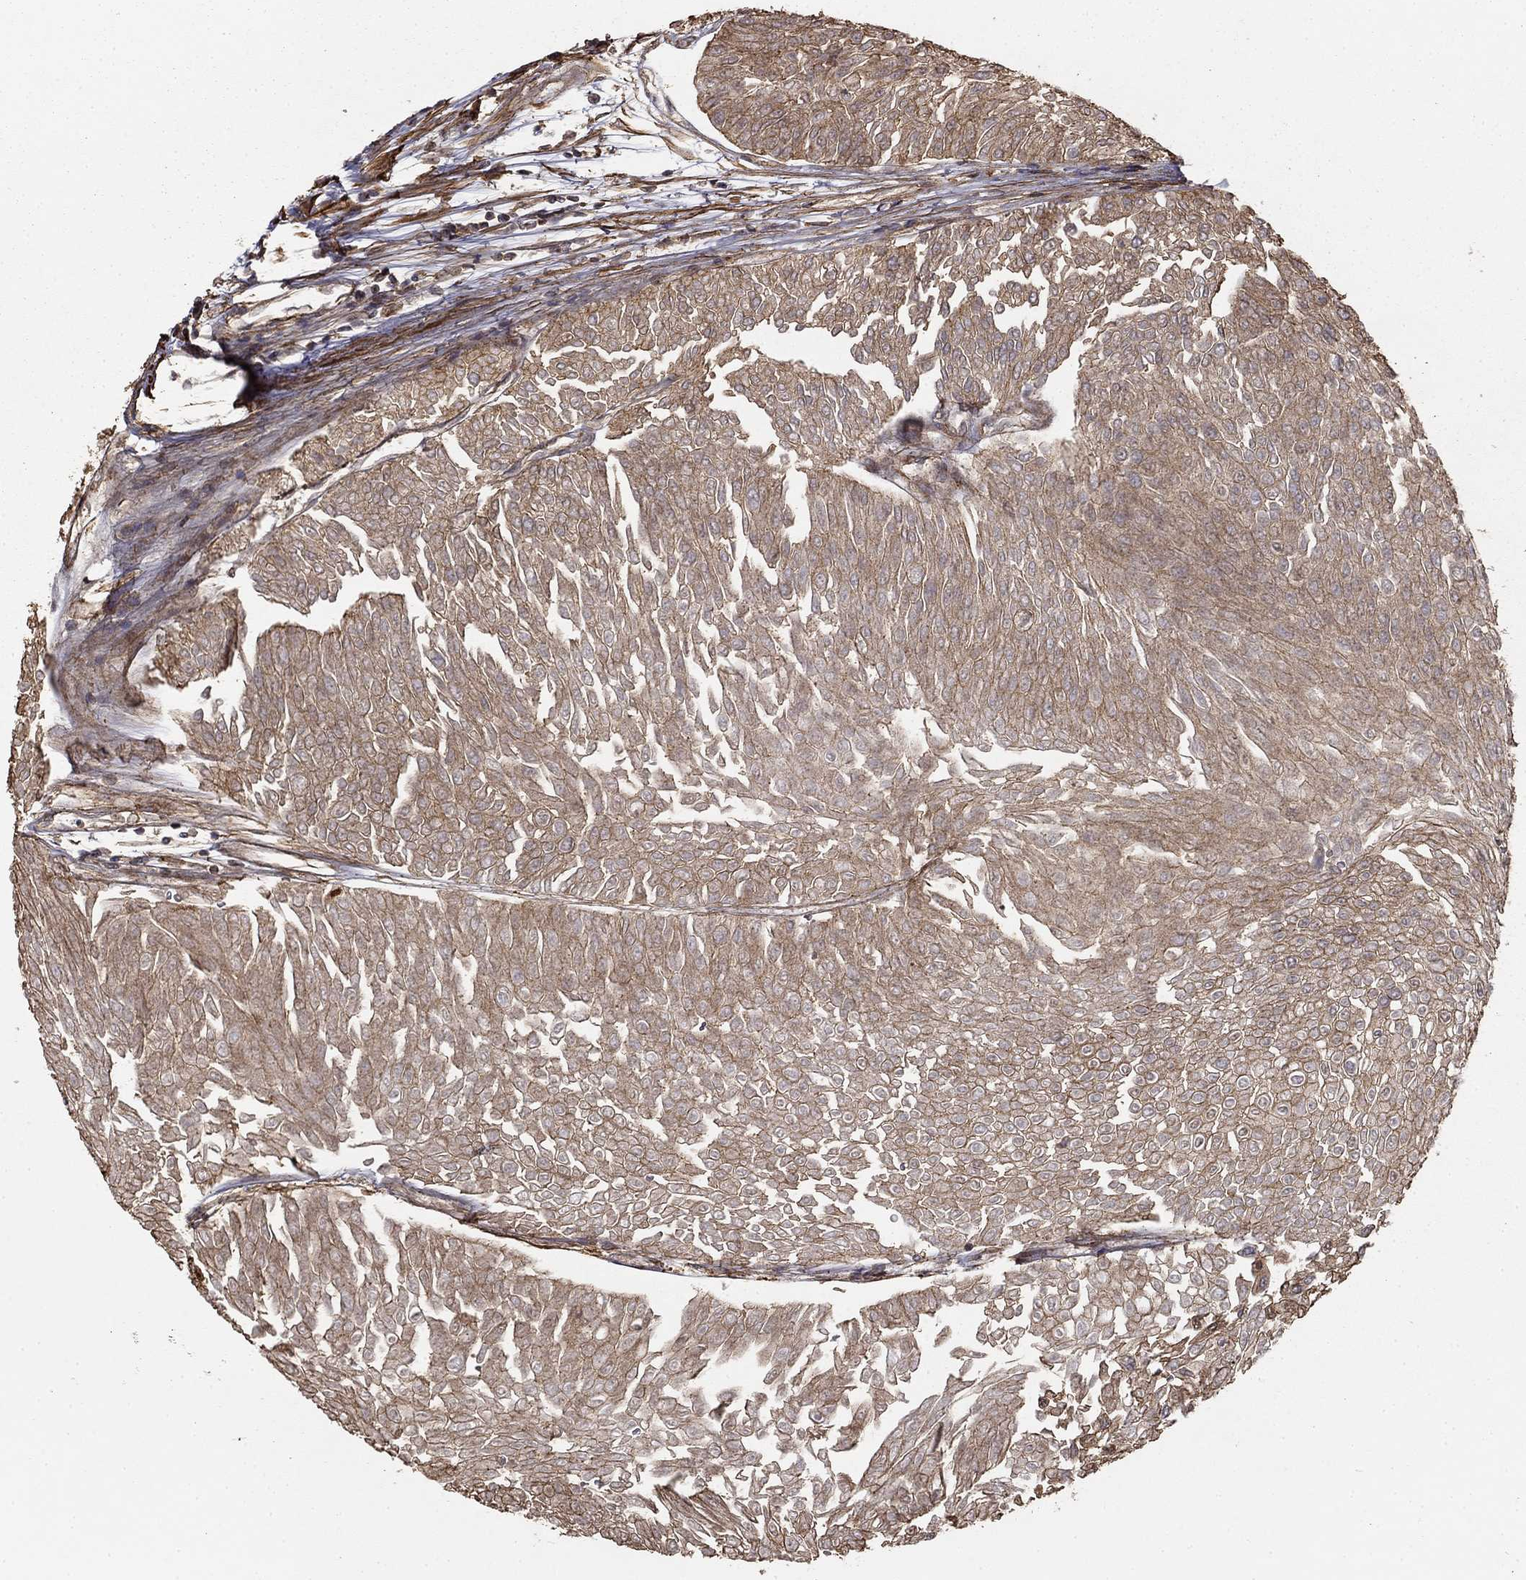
{"staining": {"intensity": "moderate", "quantity": "<25%", "location": "cytoplasmic/membranous"}, "tissue": "urothelial cancer", "cell_type": "Tumor cells", "image_type": "cancer", "snomed": [{"axis": "morphology", "description": "Urothelial carcinoma, Low grade"}, {"axis": "topography", "description": "Urinary bladder"}], "caption": "This photomicrograph displays immunohistochemistry staining of urothelial cancer, with low moderate cytoplasmic/membranous expression in approximately <25% of tumor cells.", "gene": "HABP4", "patient": {"sex": "male", "age": 67}}